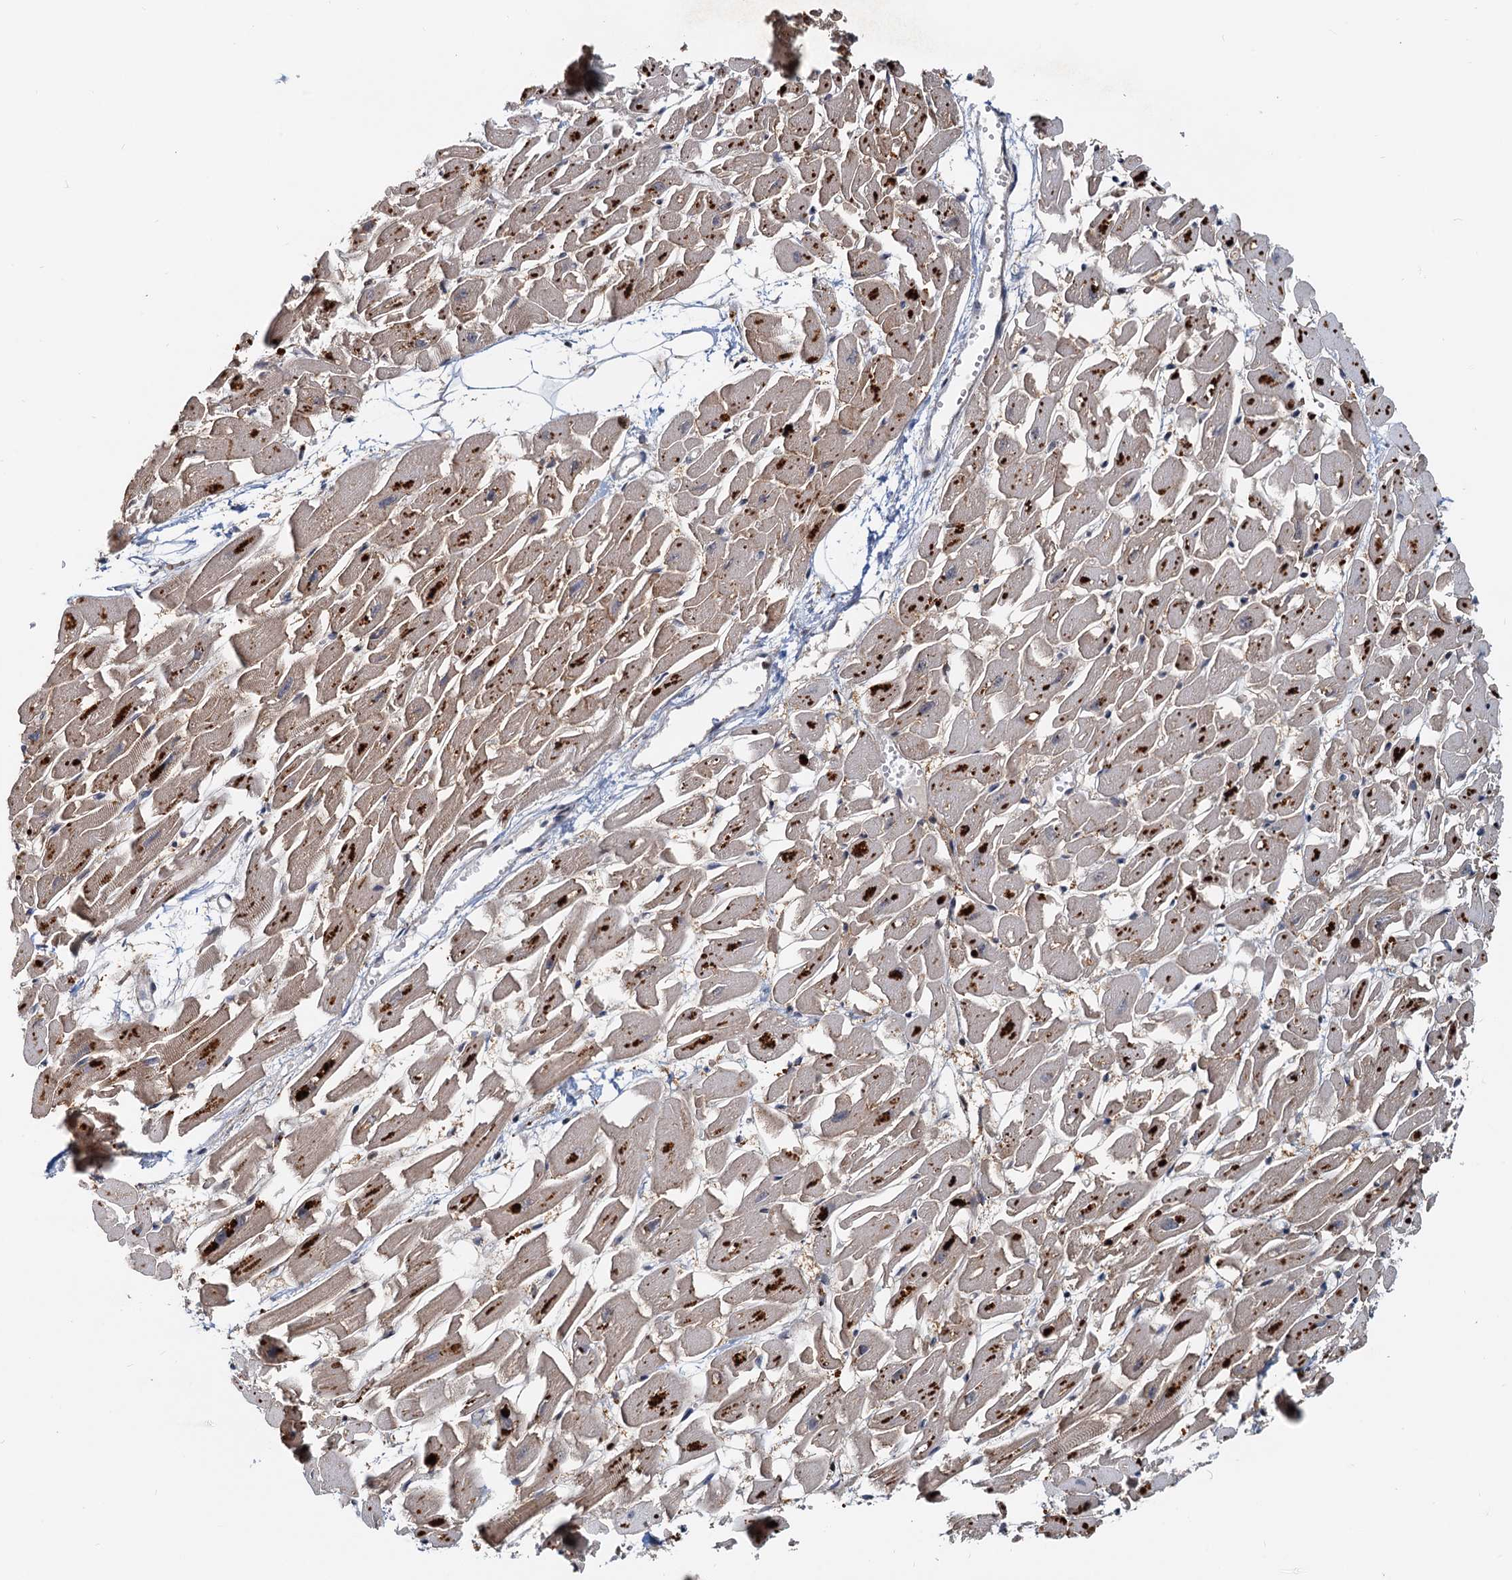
{"staining": {"intensity": "weak", "quantity": ">75%", "location": "cytoplasmic/membranous"}, "tissue": "heart muscle", "cell_type": "Cardiomyocytes", "image_type": "normal", "snomed": [{"axis": "morphology", "description": "Normal tissue, NOS"}, {"axis": "topography", "description": "Heart"}], "caption": "Protein staining of unremarkable heart muscle exhibits weak cytoplasmic/membranous staining in approximately >75% of cardiomyocytes.", "gene": "TOLLIP", "patient": {"sex": "female", "age": 64}}